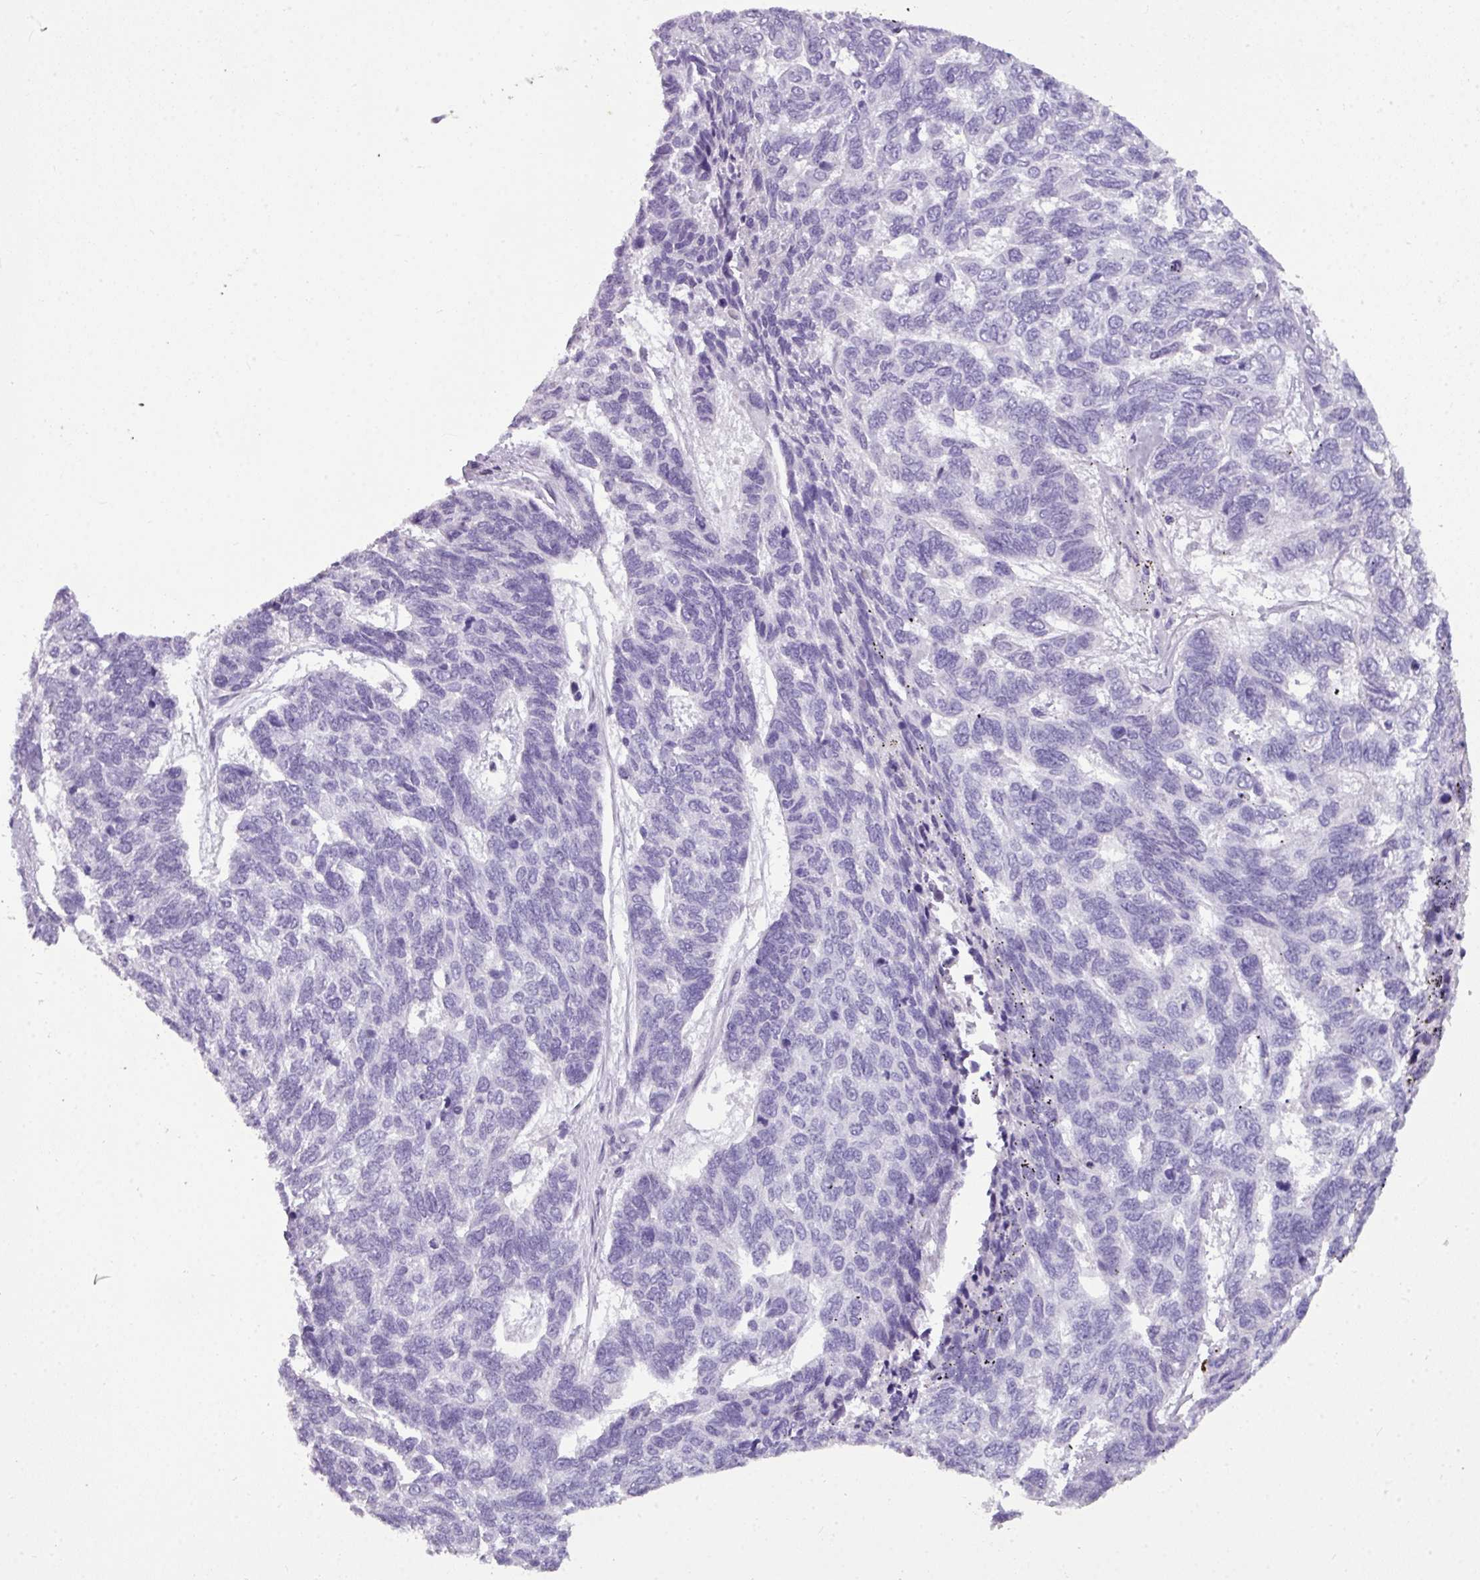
{"staining": {"intensity": "negative", "quantity": "none", "location": "none"}, "tissue": "skin cancer", "cell_type": "Tumor cells", "image_type": "cancer", "snomed": [{"axis": "morphology", "description": "Basal cell carcinoma"}, {"axis": "topography", "description": "Skin"}], "caption": "An image of human skin cancer (basal cell carcinoma) is negative for staining in tumor cells.", "gene": "TMEM91", "patient": {"sex": "female", "age": 65}}